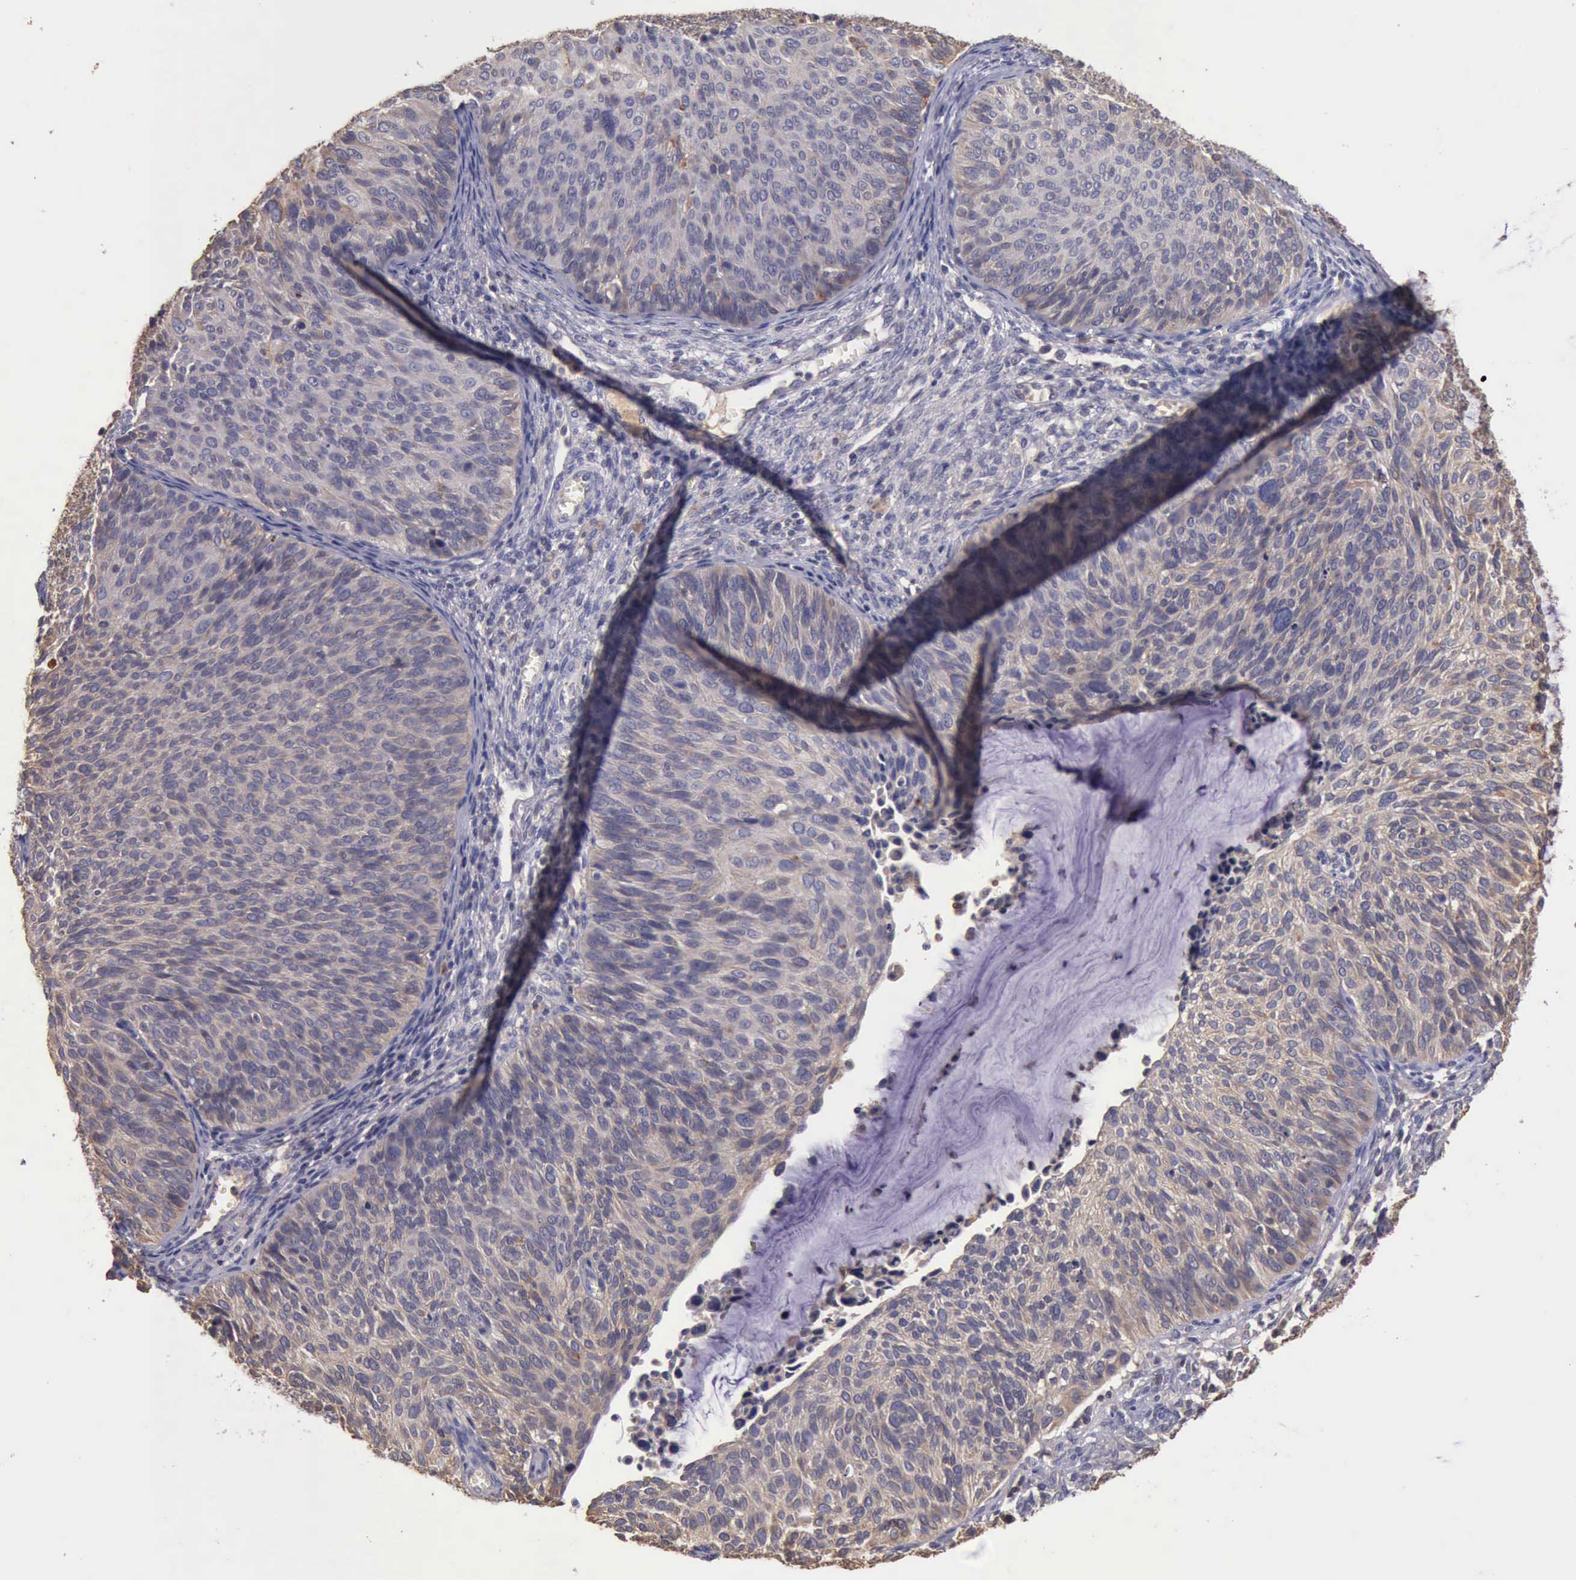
{"staining": {"intensity": "negative", "quantity": "none", "location": "none"}, "tissue": "cervical cancer", "cell_type": "Tumor cells", "image_type": "cancer", "snomed": [{"axis": "morphology", "description": "Squamous cell carcinoma, NOS"}, {"axis": "topography", "description": "Cervix"}], "caption": "A histopathology image of human cervical squamous cell carcinoma is negative for staining in tumor cells.", "gene": "RAB39B", "patient": {"sex": "female", "age": 36}}